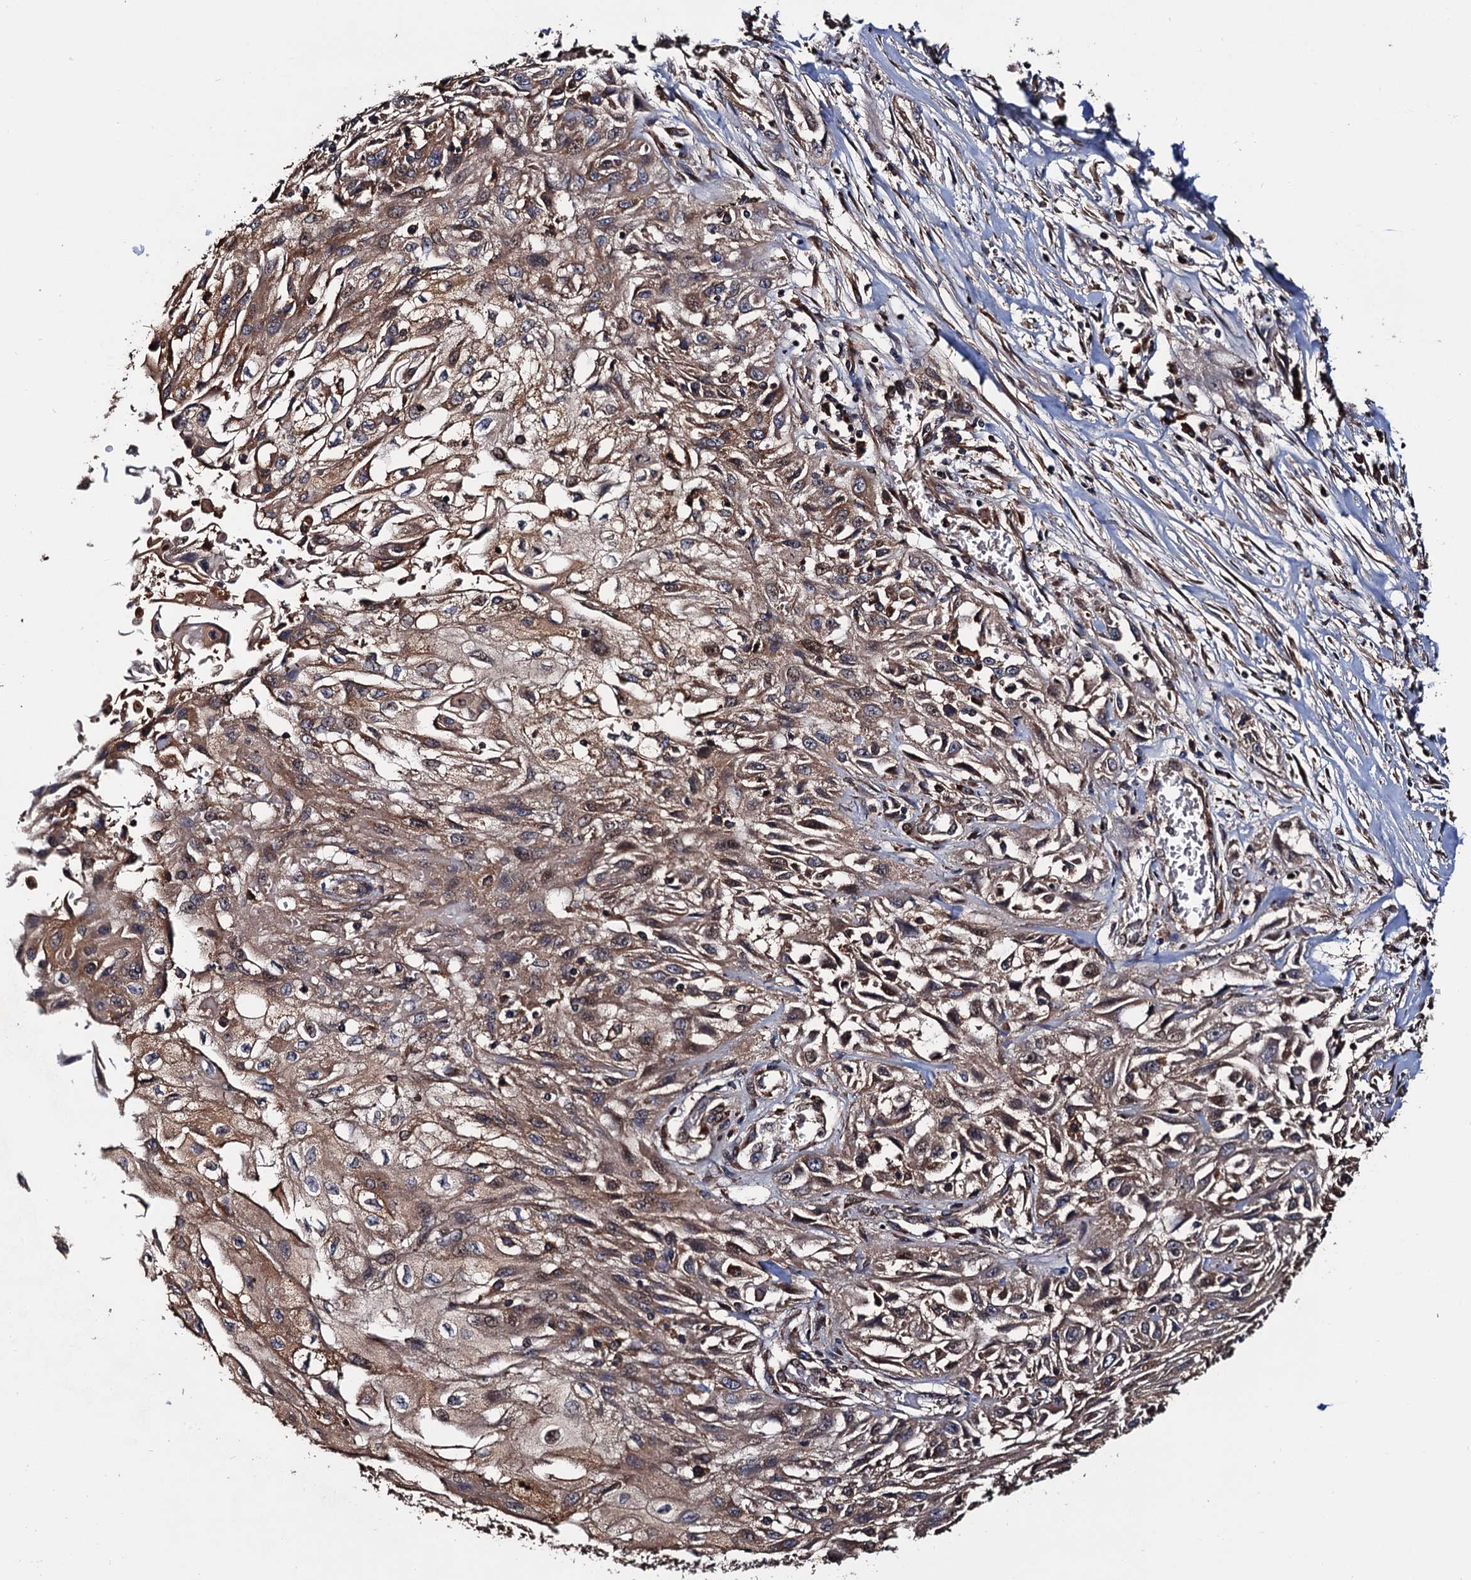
{"staining": {"intensity": "moderate", "quantity": "25%-75%", "location": "cytoplasmic/membranous"}, "tissue": "skin cancer", "cell_type": "Tumor cells", "image_type": "cancer", "snomed": [{"axis": "morphology", "description": "Squamous cell carcinoma, NOS"}, {"axis": "morphology", "description": "Squamous cell carcinoma, metastatic, NOS"}, {"axis": "topography", "description": "Skin"}, {"axis": "topography", "description": "Lymph node"}], "caption": "Moderate cytoplasmic/membranous positivity for a protein is present in about 25%-75% of tumor cells of skin cancer using IHC.", "gene": "RGS11", "patient": {"sex": "male", "age": 75}}